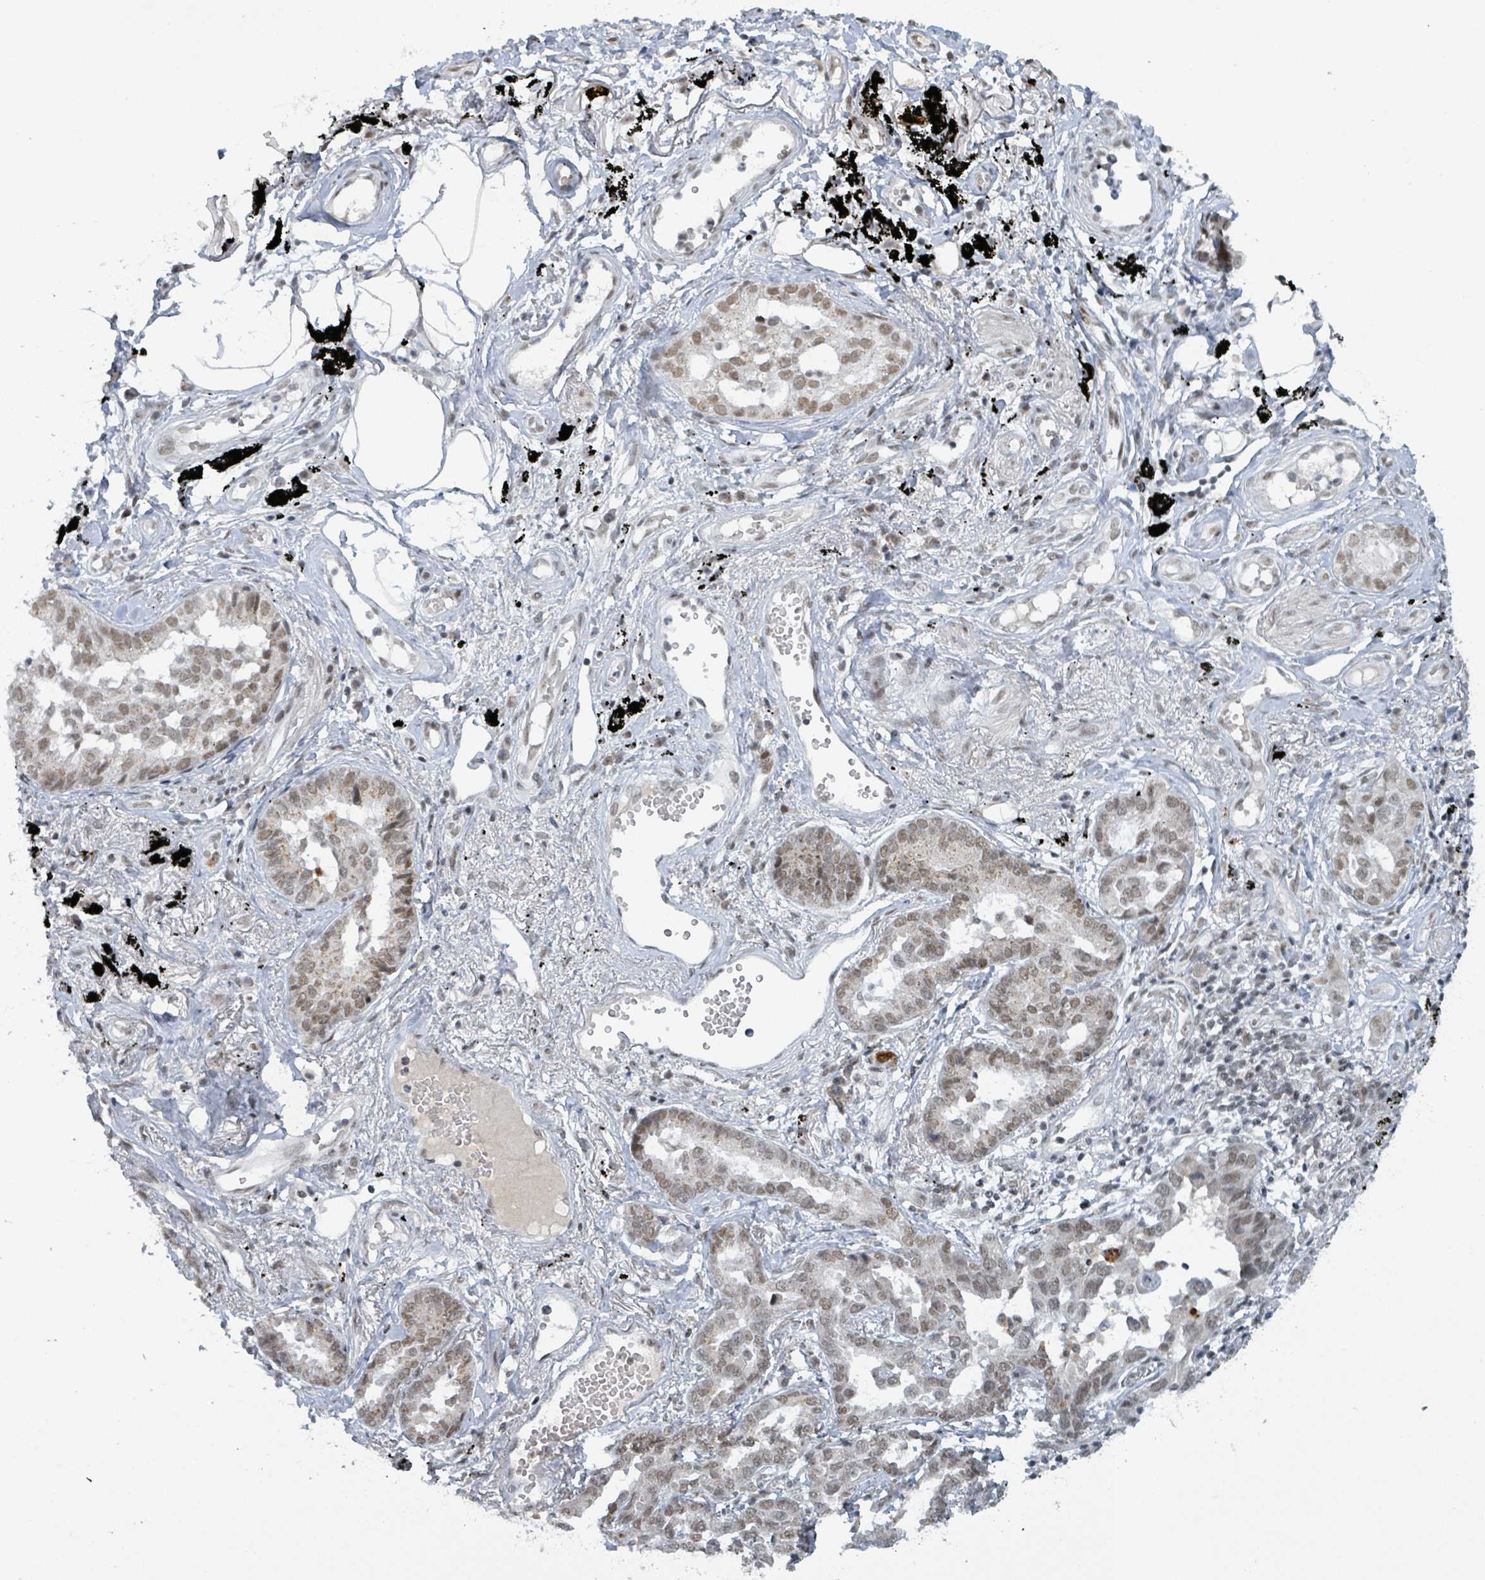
{"staining": {"intensity": "weak", "quantity": "25%-75%", "location": "nuclear"}, "tissue": "lung cancer", "cell_type": "Tumor cells", "image_type": "cancer", "snomed": [{"axis": "morphology", "description": "Adenocarcinoma, NOS"}, {"axis": "topography", "description": "Lung"}], "caption": "An image showing weak nuclear positivity in approximately 25%-75% of tumor cells in lung adenocarcinoma, as visualized by brown immunohistochemical staining.", "gene": "BANP", "patient": {"sex": "male", "age": 67}}